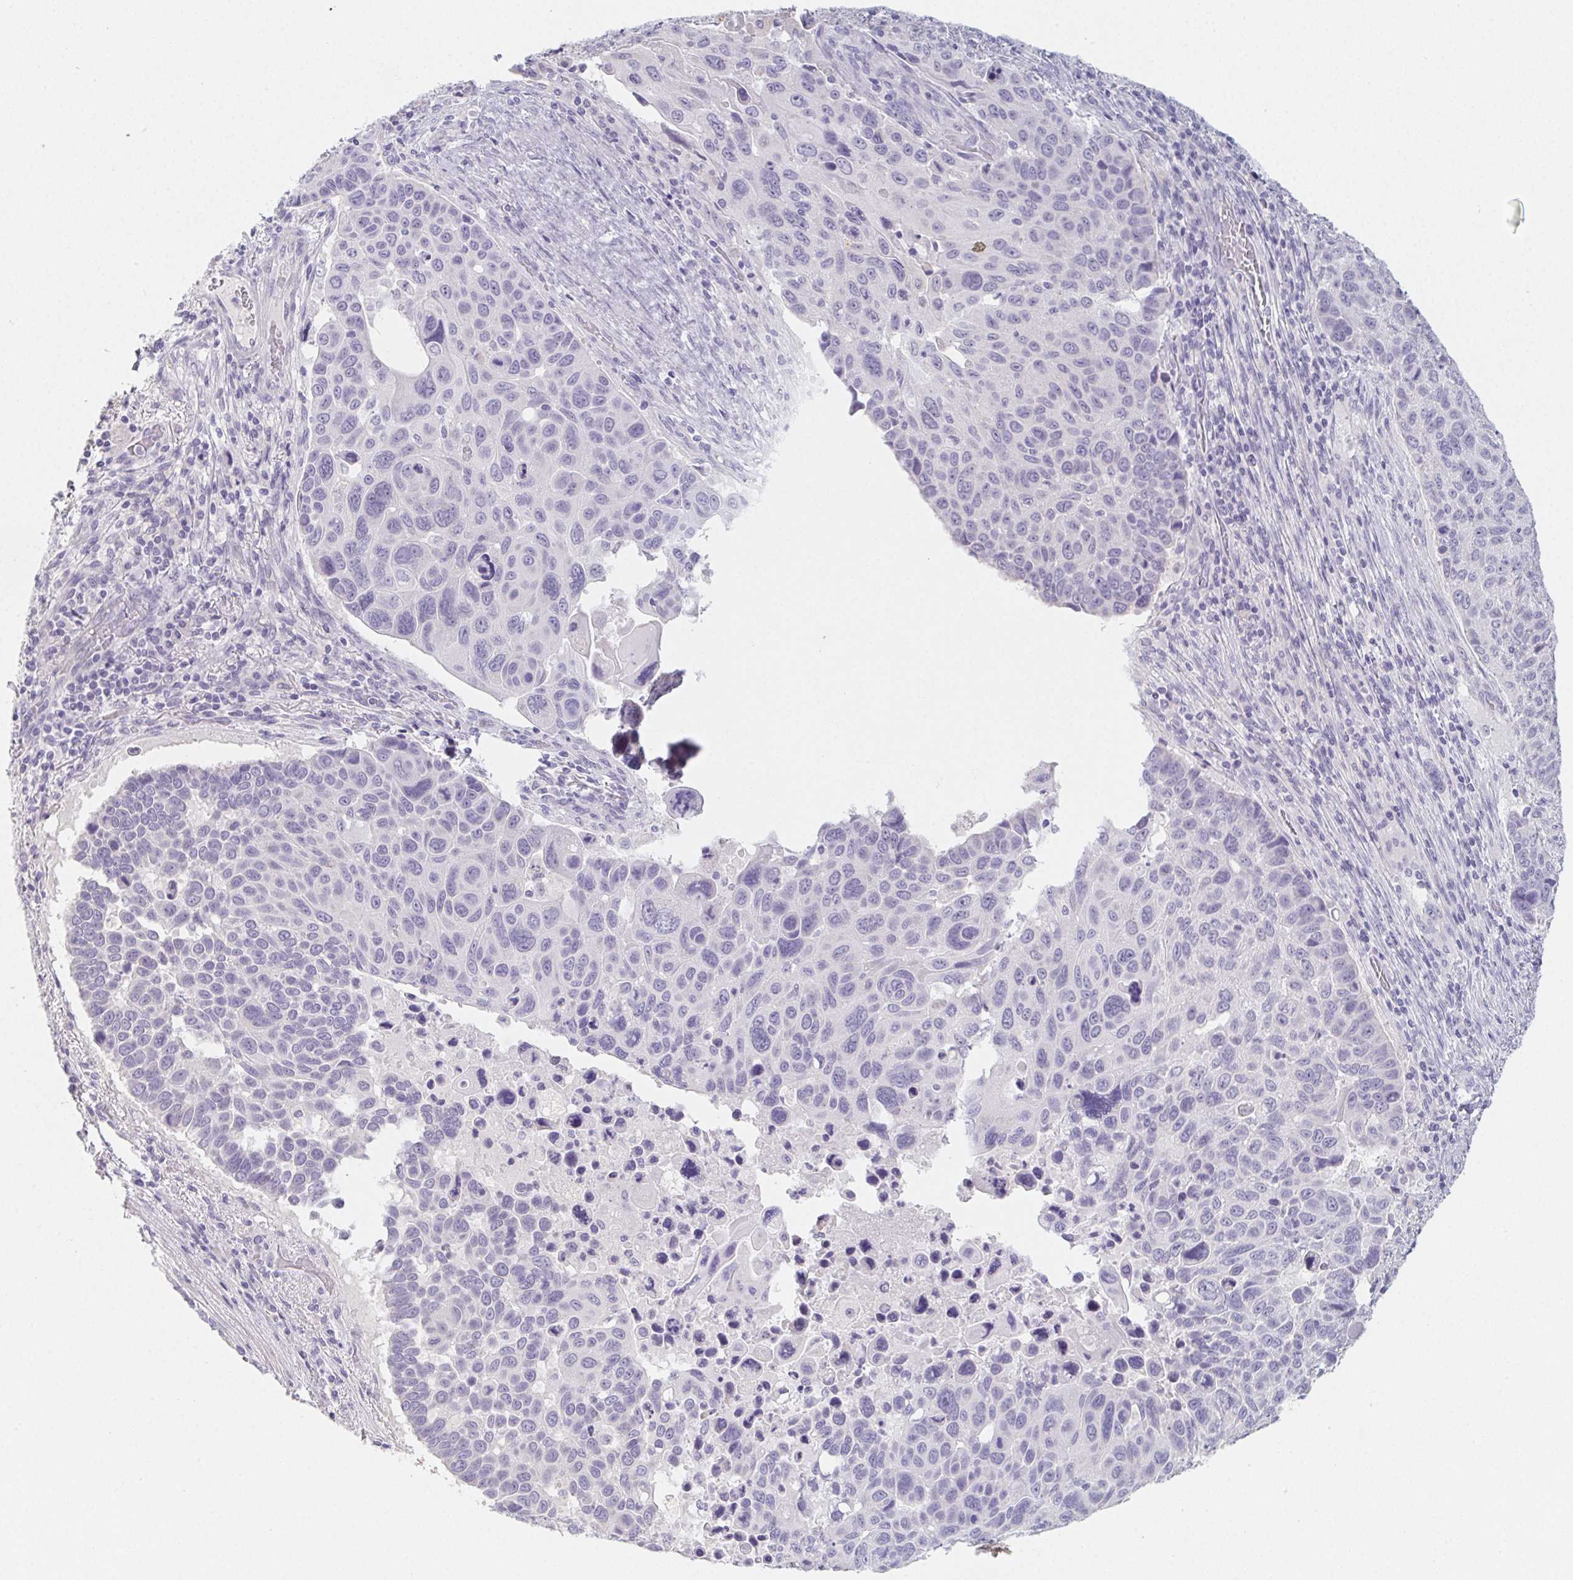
{"staining": {"intensity": "negative", "quantity": "none", "location": "none"}, "tissue": "lung cancer", "cell_type": "Tumor cells", "image_type": "cancer", "snomed": [{"axis": "morphology", "description": "Squamous cell carcinoma, NOS"}, {"axis": "topography", "description": "Lung"}], "caption": "The micrograph reveals no significant staining in tumor cells of squamous cell carcinoma (lung). (DAB (3,3'-diaminobenzidine) immunohistochemistry, high magnification).", "gene": "GLIPR1L1", "patient": {"sex": "male", "age": 68}}